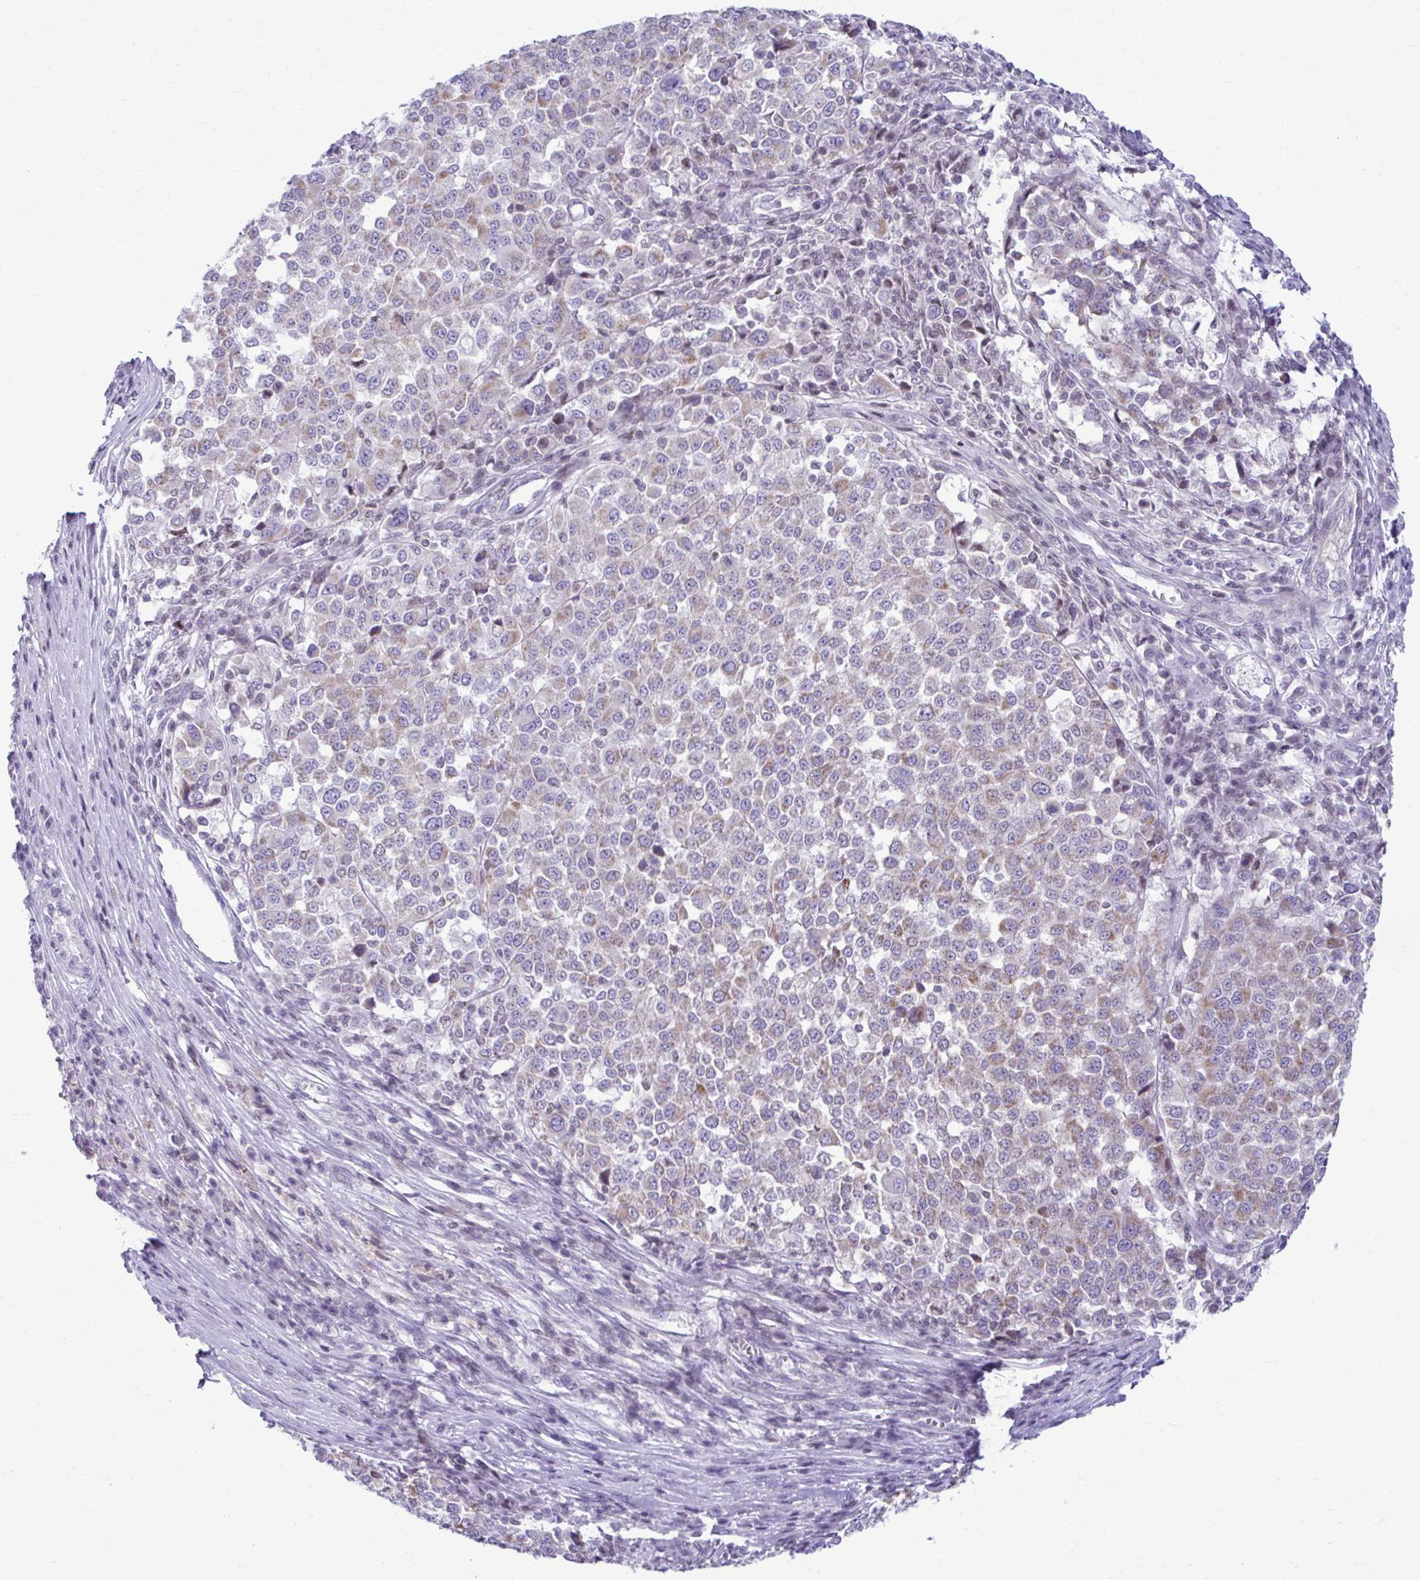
{"staining": {"intensity": "weak", "quantity": "25%-75%", "location": "cytoplasmic/membranous"}, "tissue": "melanoma", "cell_type": "Tumor cells", "image_type": "cancer", "snomed": [{"axis": "morphology", "description": "Malignant melanoma, Metastatic site"}, {"axis": "topography", "description": "Lymph node"}], "caption": "Malignant melanoma (metastatic site) stained for a protein (brown) exhibits weak cytoplasmic/membranous positive staining in about 25%-75% of tumor cells.", "gene": "OR7A5", "patient": {"sex": "male", "age": 44}}